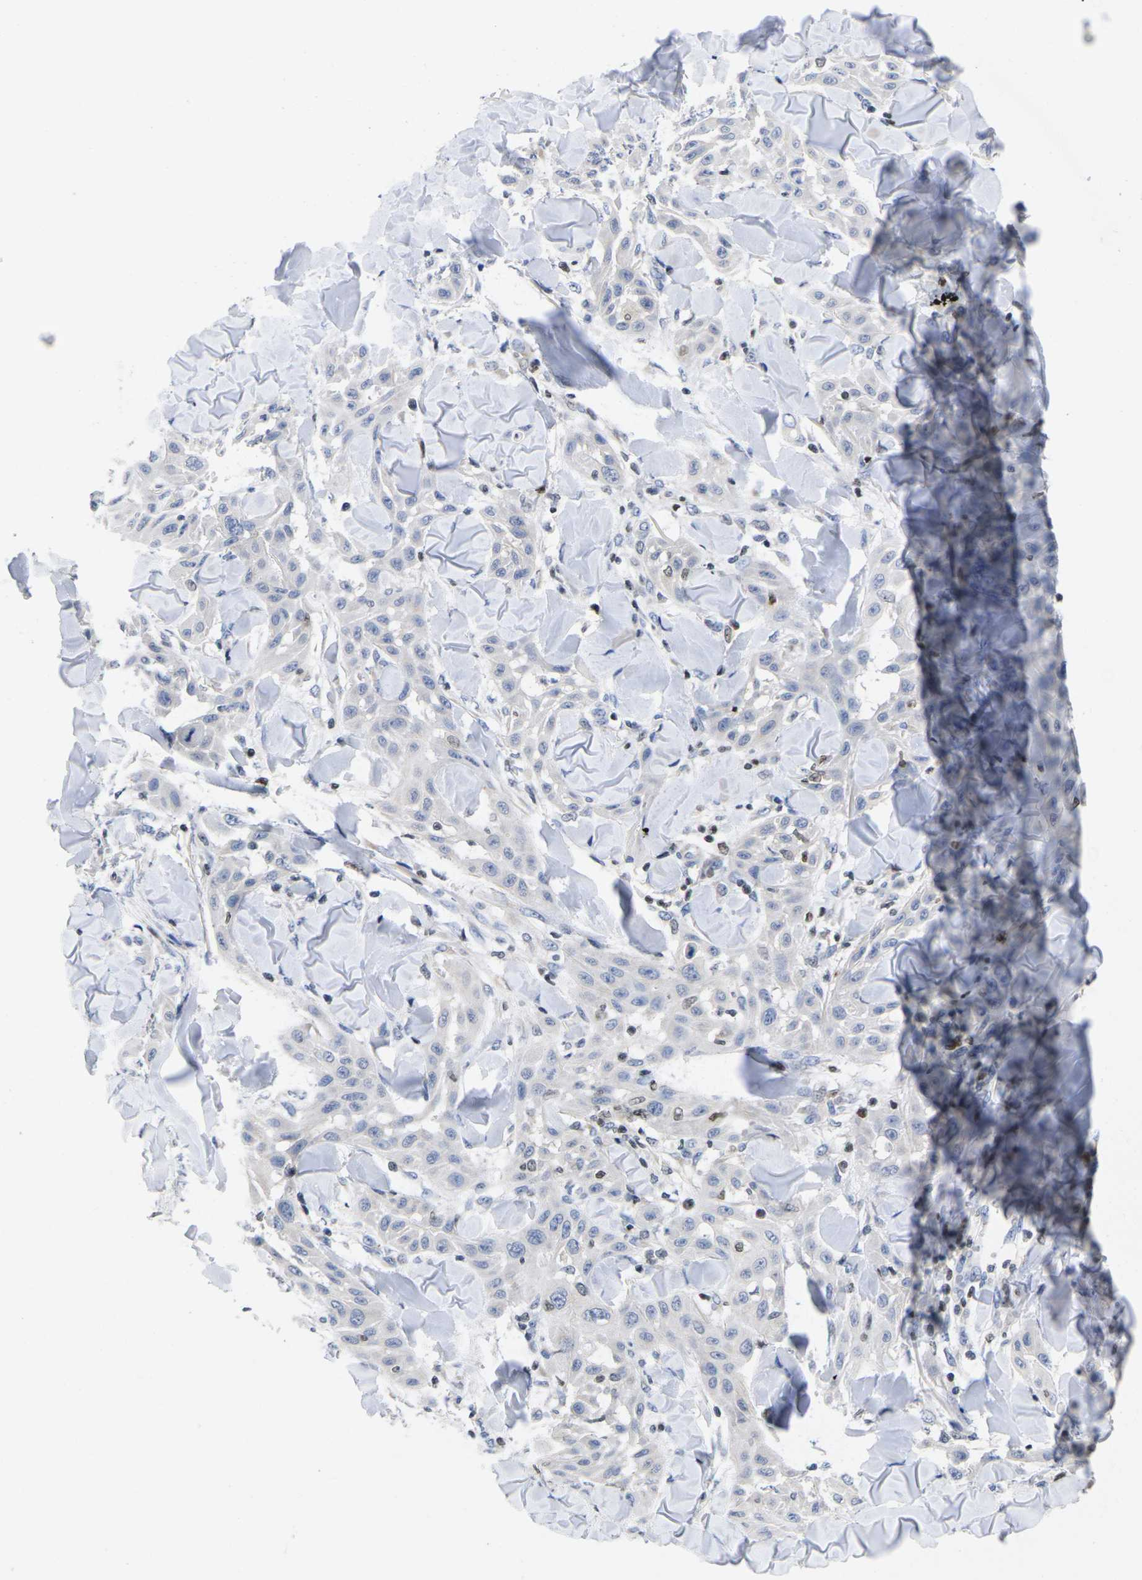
{"staining": {"intensity": "negative", "quantity": "none", "location": "none"}, "tissue": "skin cancer", "cell_type": "Tumor cells", "image_type": "cancer", "snomed": [{"axis": "morphology", "description": "Squamous cell carcinoma, NOS"}, {"axis": "topography", "description": "Skin"}], "caption": "This is an IHC photomicrograph of human skin squamous cell carcinoma. There is no expression in tumor cells.", "gene": "IKZF1", "patient": {"sex": "male", "age": 24}}